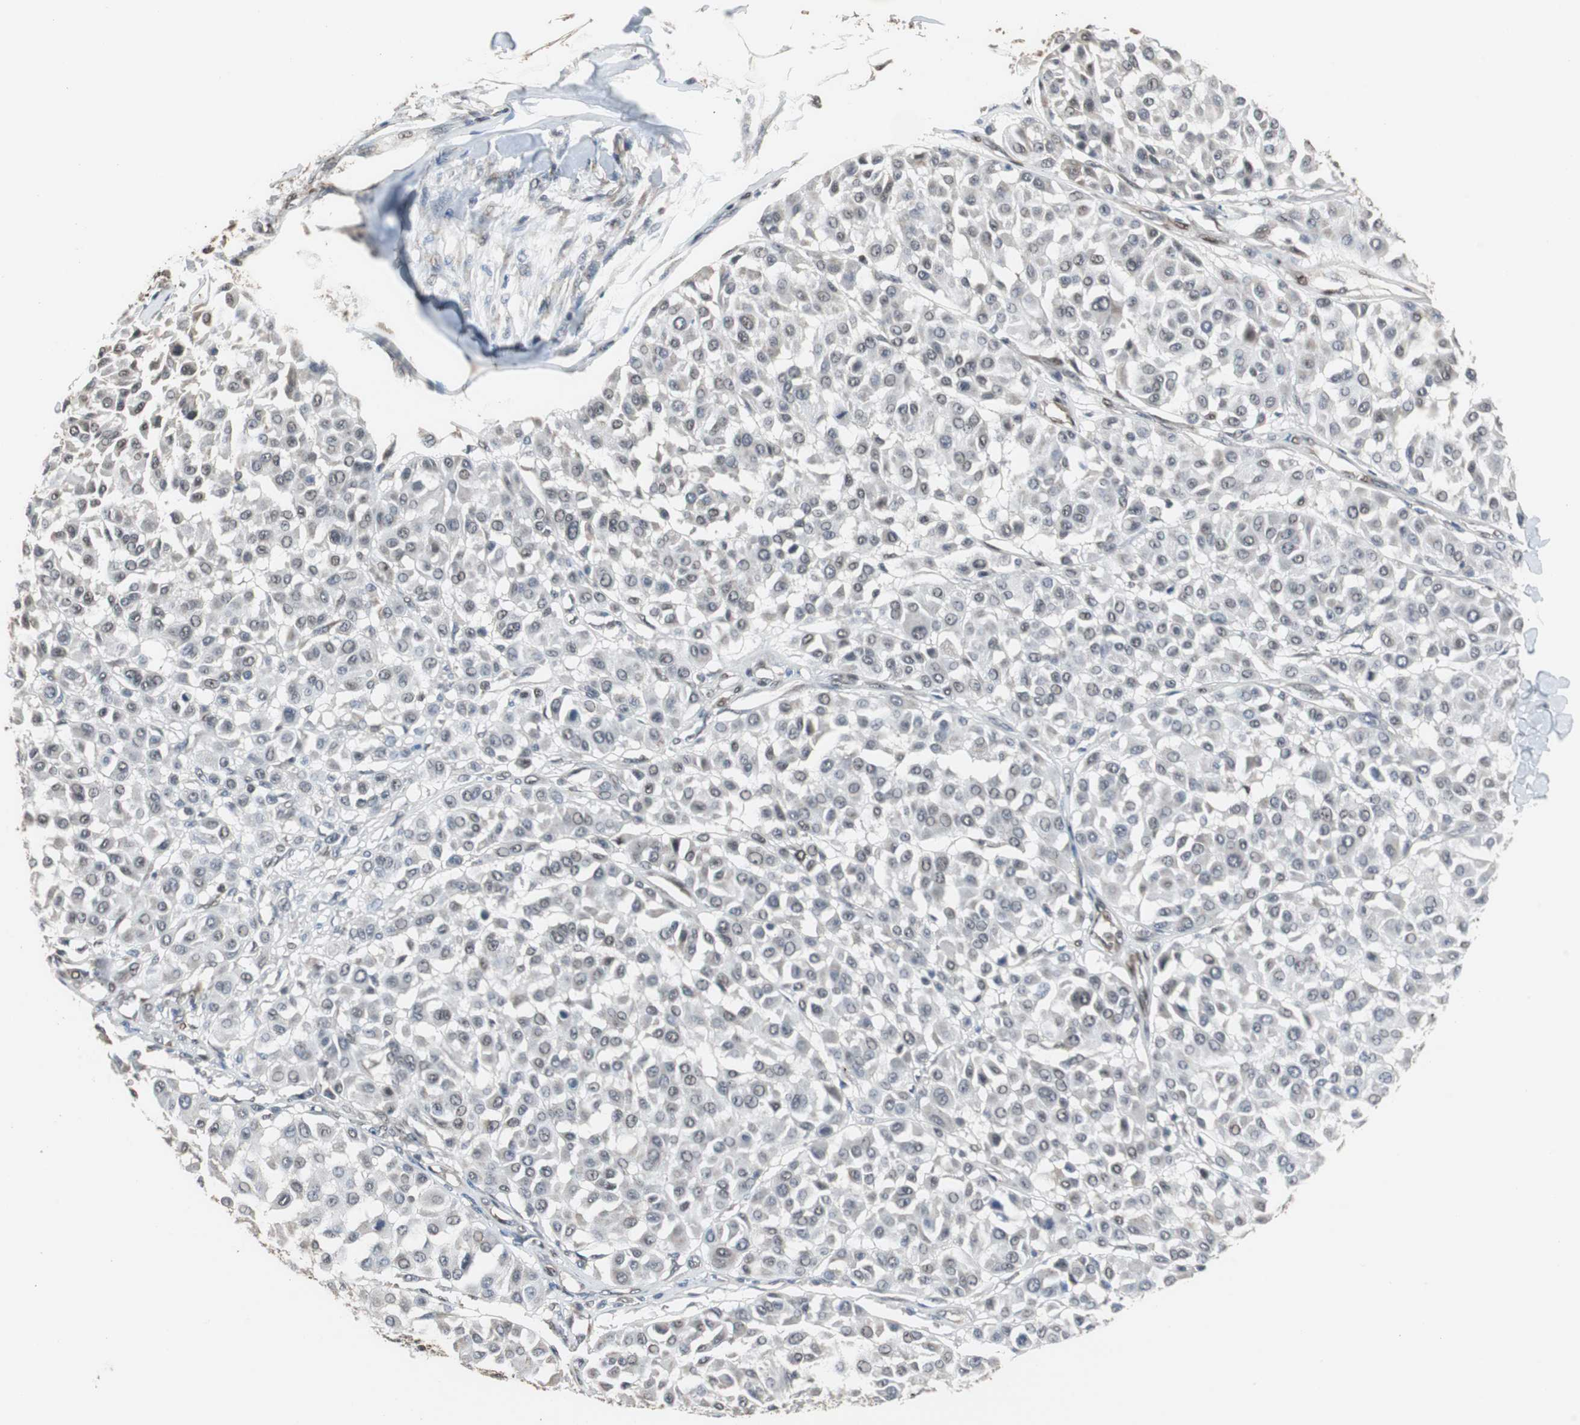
{"staining": {"intensity": "negative", "quantity": "none", "location": "none"}, "tissue": "melanoma", "cell_type": "Tumor cells", "image_type": "cancer", "snomed": [{"axis": "morphology", "description": "Malignant melanoma, Metastatic site"}, {"axis": "topography", "description": "Soft tissue"}], "caption": "Image shows no significant protein positivity in tumor cells of malignant melanoma (metastatic site).", "gene": "ZHX2", "patient": {"sex": "male", "age": 41}}